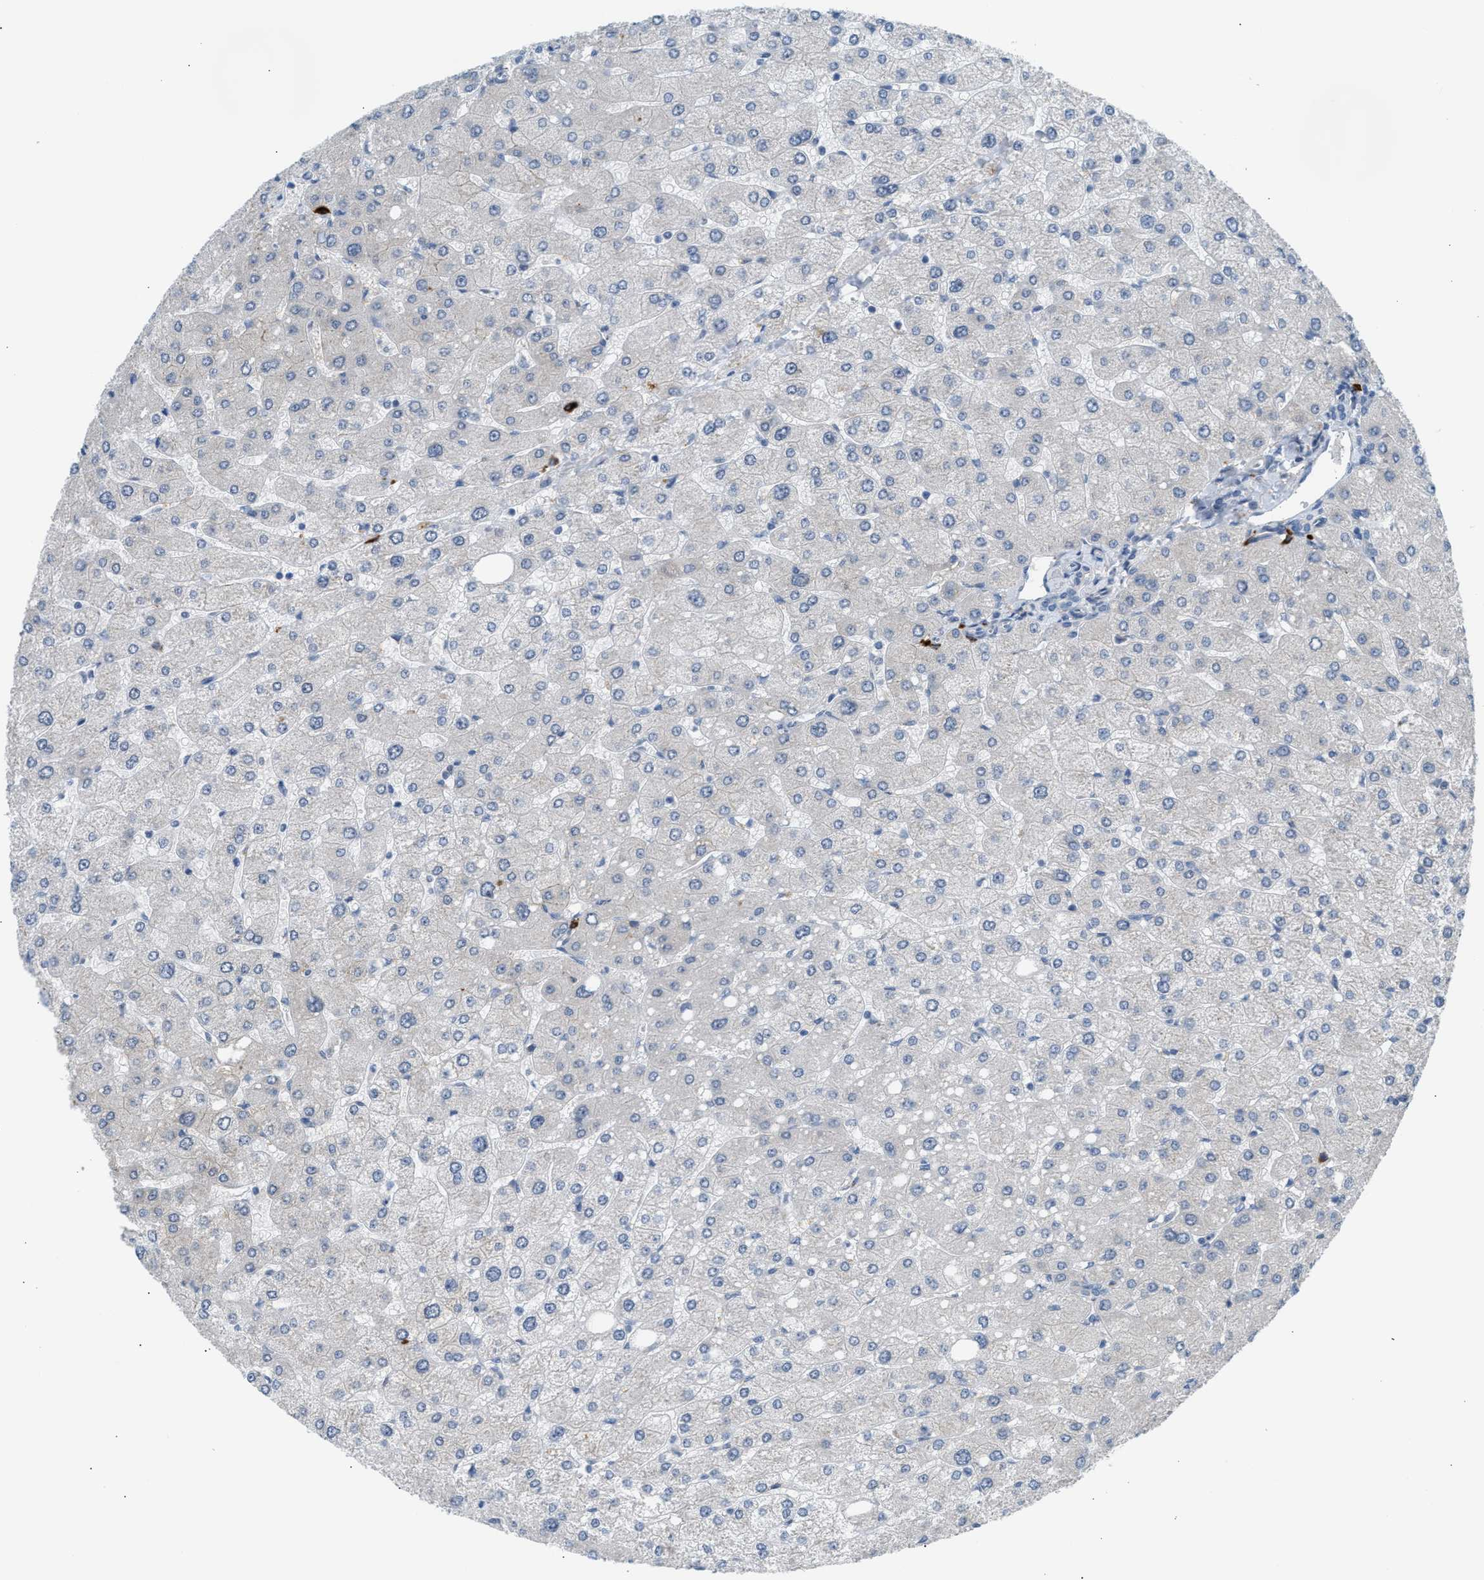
{"staining": {"intensity": "negative", "quantity": "none", "location": "none"}, "tissue": "liver", "cell_type": "Cholangiocytes", "image_type": "normal", "snomed": [{"axis": "morphology", "description": "Normal tissue, NOS"}, {"axis": "topography", "description": "Liver"}], "caption": "Immunohistochemical staining of normal liver reveals no significant expression in cholangiocytes. The staining was performed using DAB (3,3'-diaminobenzidine) to visualize the protein expression in brown, while the nuclei were stained in blue with hematoxylin (Magnification: 20x).", "gene": "KCNC2", "patient": {"sex": "male", "age": 55}}